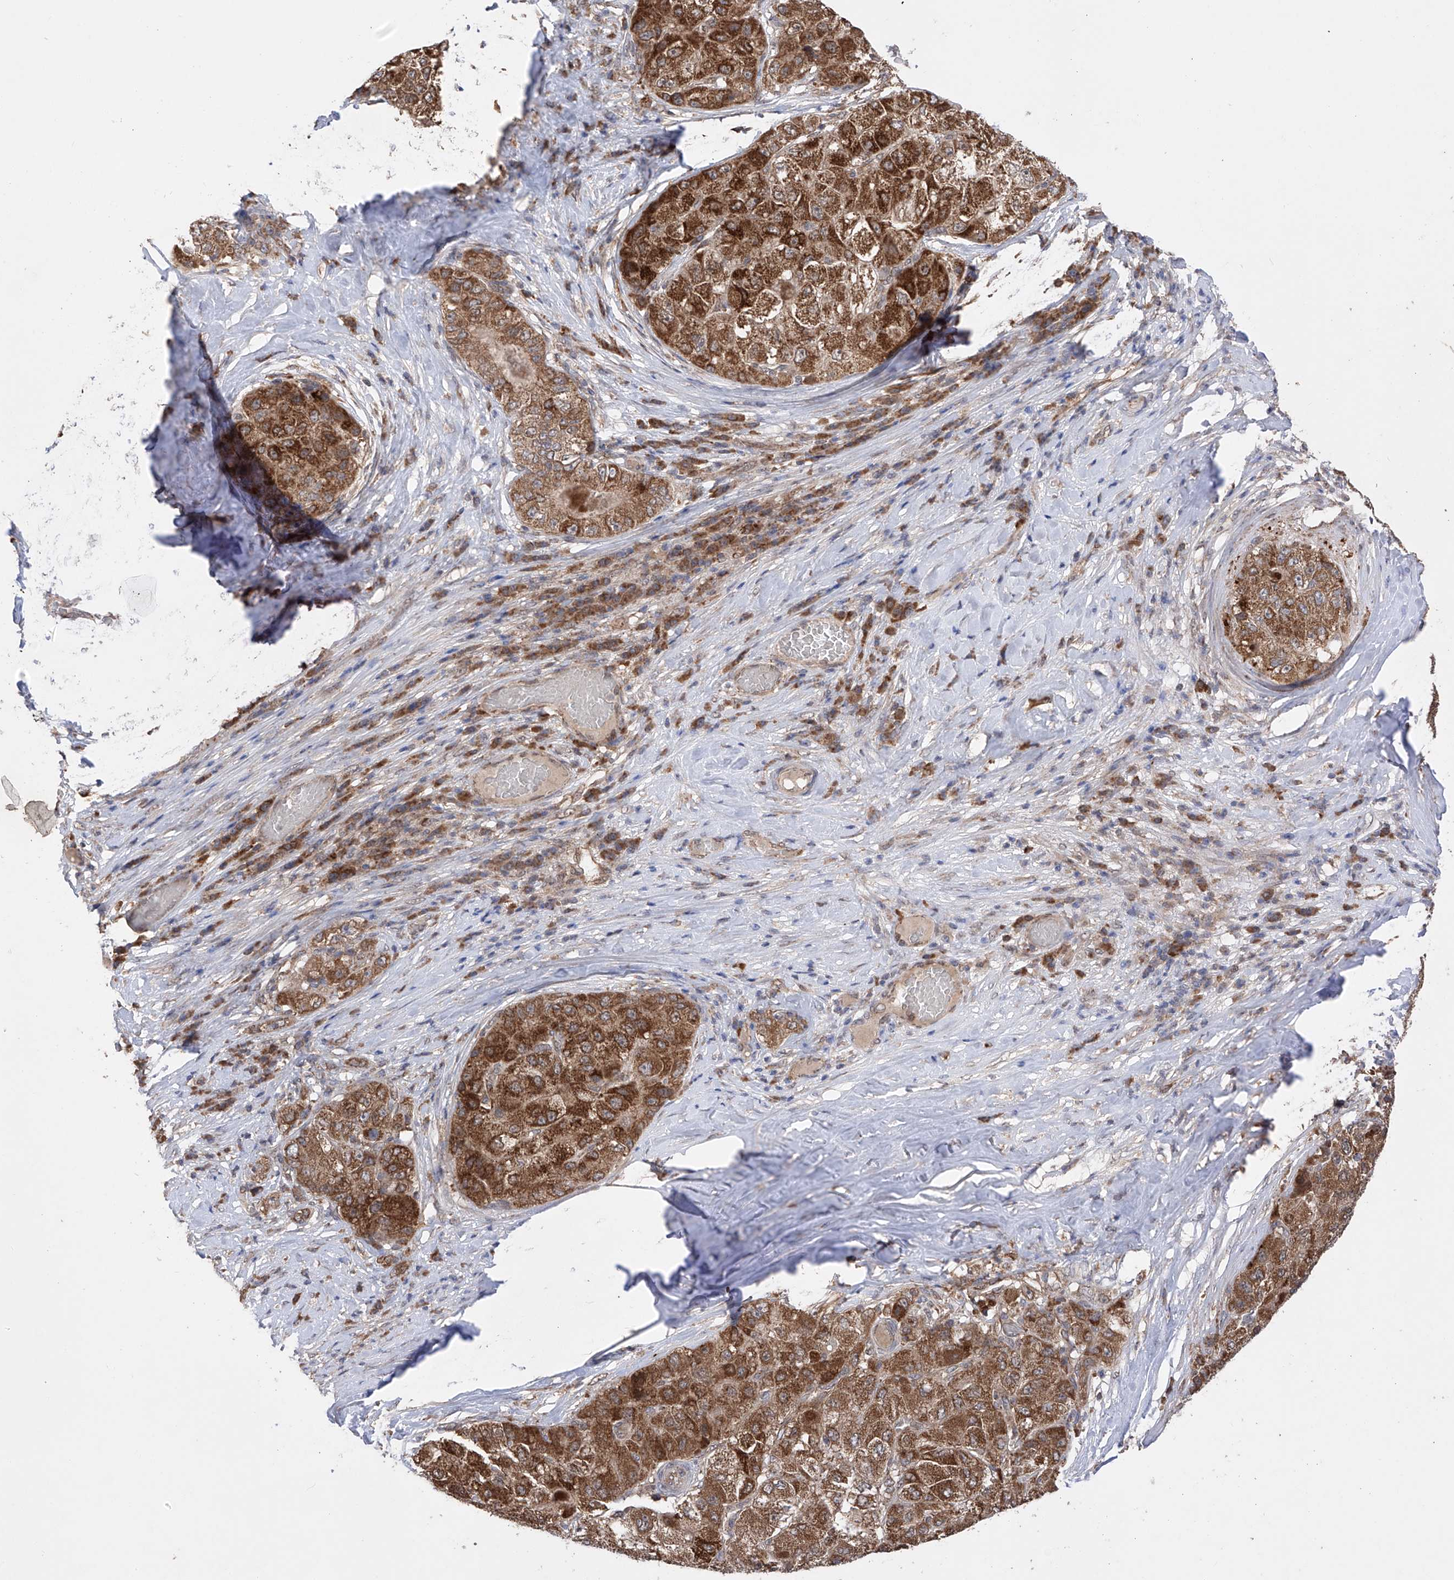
{"staining": {"intensity": "strong", "quantity": ">75%", "location": "cytoplasmic/membranous"}, "tissue": "liver cancer", "cell_type": "Tumor cells", "image_type": "cancer", "snomed": [{"axis": "morphology", "description": "Carcinoma, Hepatocellular, NOS"}, {"axis": "topography", "description": "Liver"}], "caption": "Liver cancer tissue shows strong cytoplasmic/membranous staining in approximately >75% of tumor cells", "gene": "SDHAF4", "patient": {"sex": "male", "age": 80}}